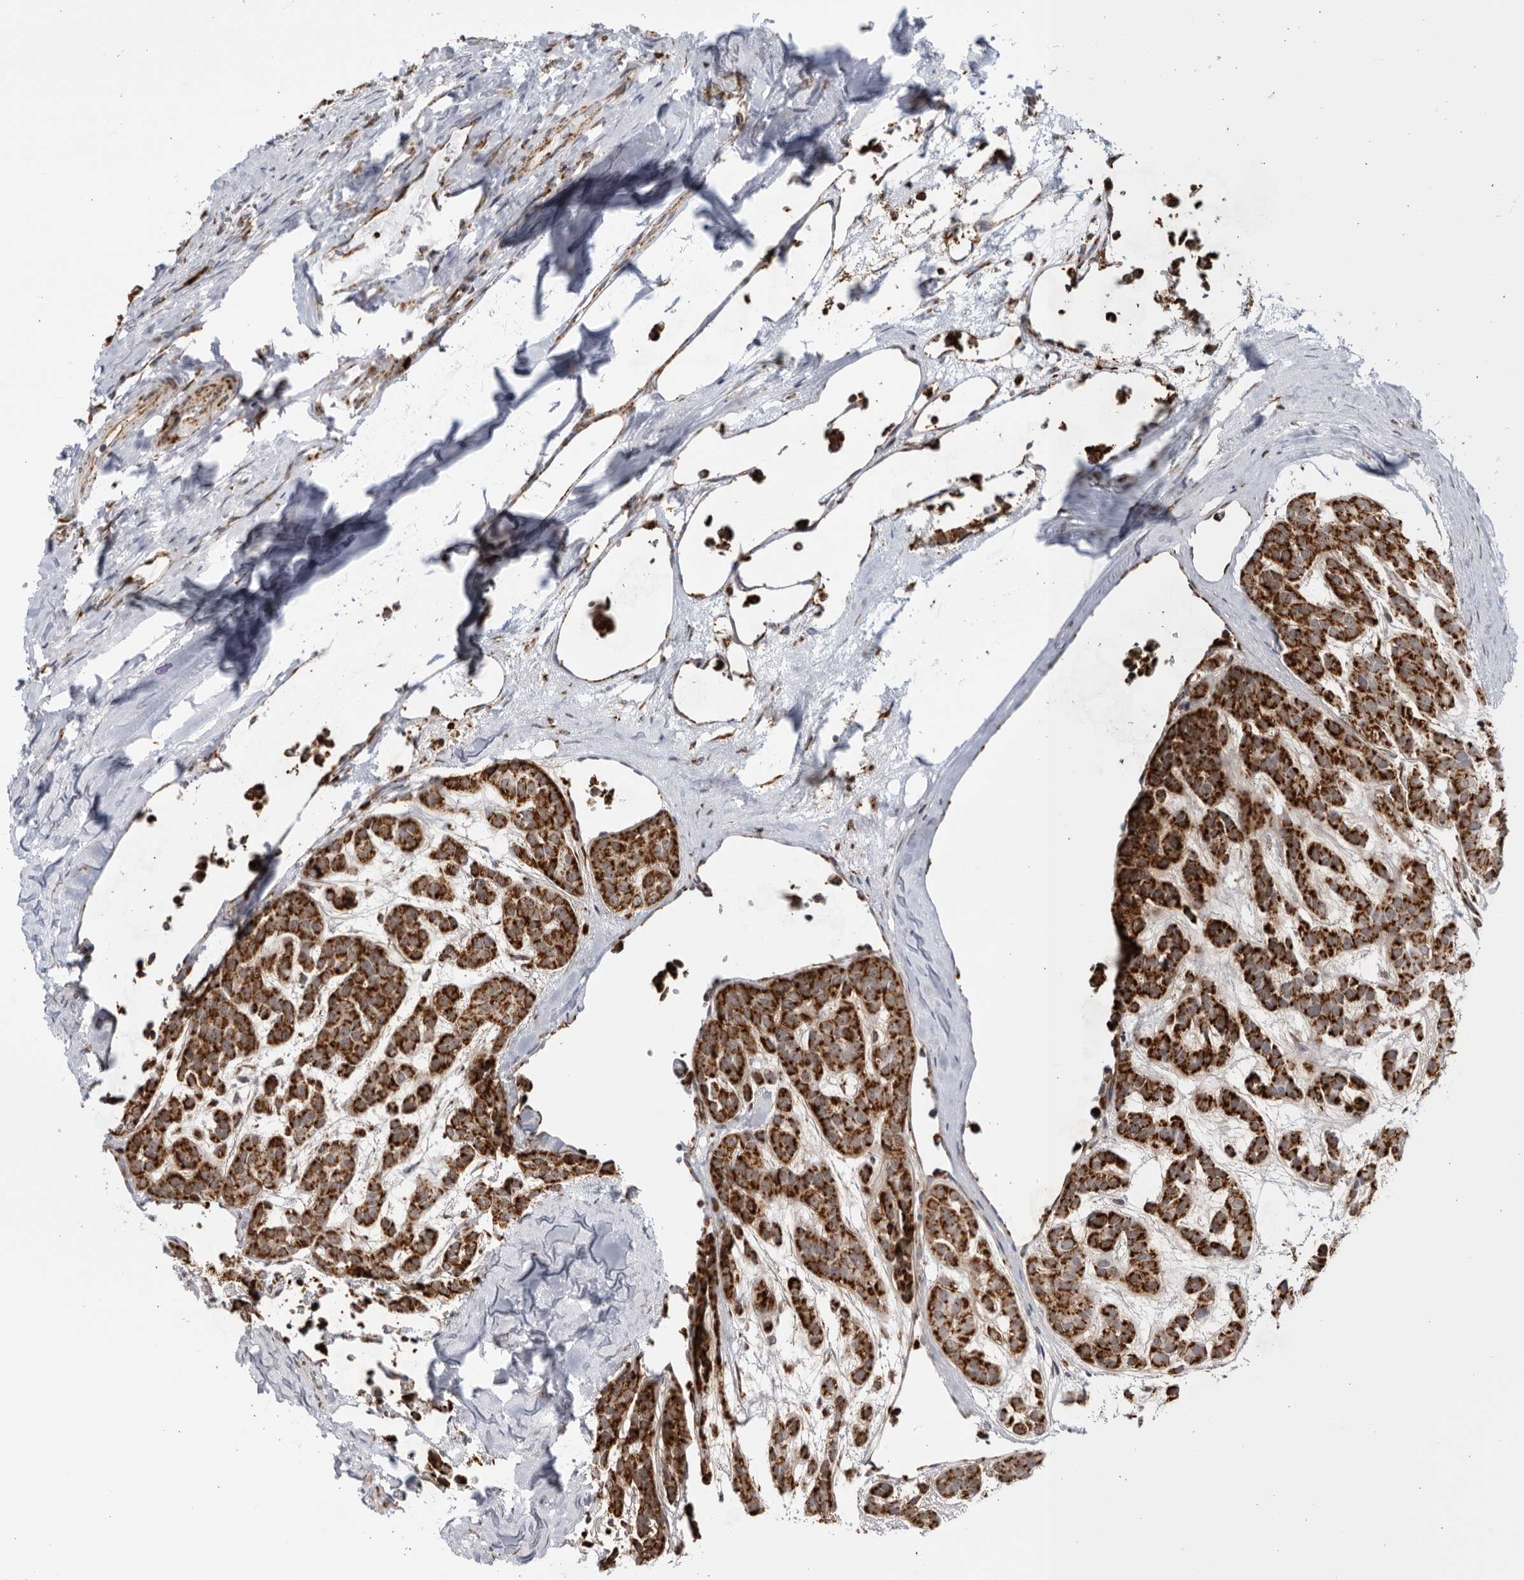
{"staining": {"intensity": "strong", "quantity": ">75%", "location": "cytoplasmic/membranous"}, "tissue": "head and neck cancer", "cell_type": "Tumor cells", "image_type": "cancer", "snomed": [{"axis": "morphology", "description": "Adenocarcinoma, NOS"}, {"axis": "morphology", "description": "Adenoma, NOS"}, {"axis": "topography", "description": "Head-Neck"}], "caption": "A histopathology image showing strong cytoplasmic/membranous staining in approximately >75% of tumor cells in head and neck cancer (adenoma), as visualized by brown immunohistochemical staining.", "gene": "RBM34", "patient": {"sex": "female", "age": 55}}